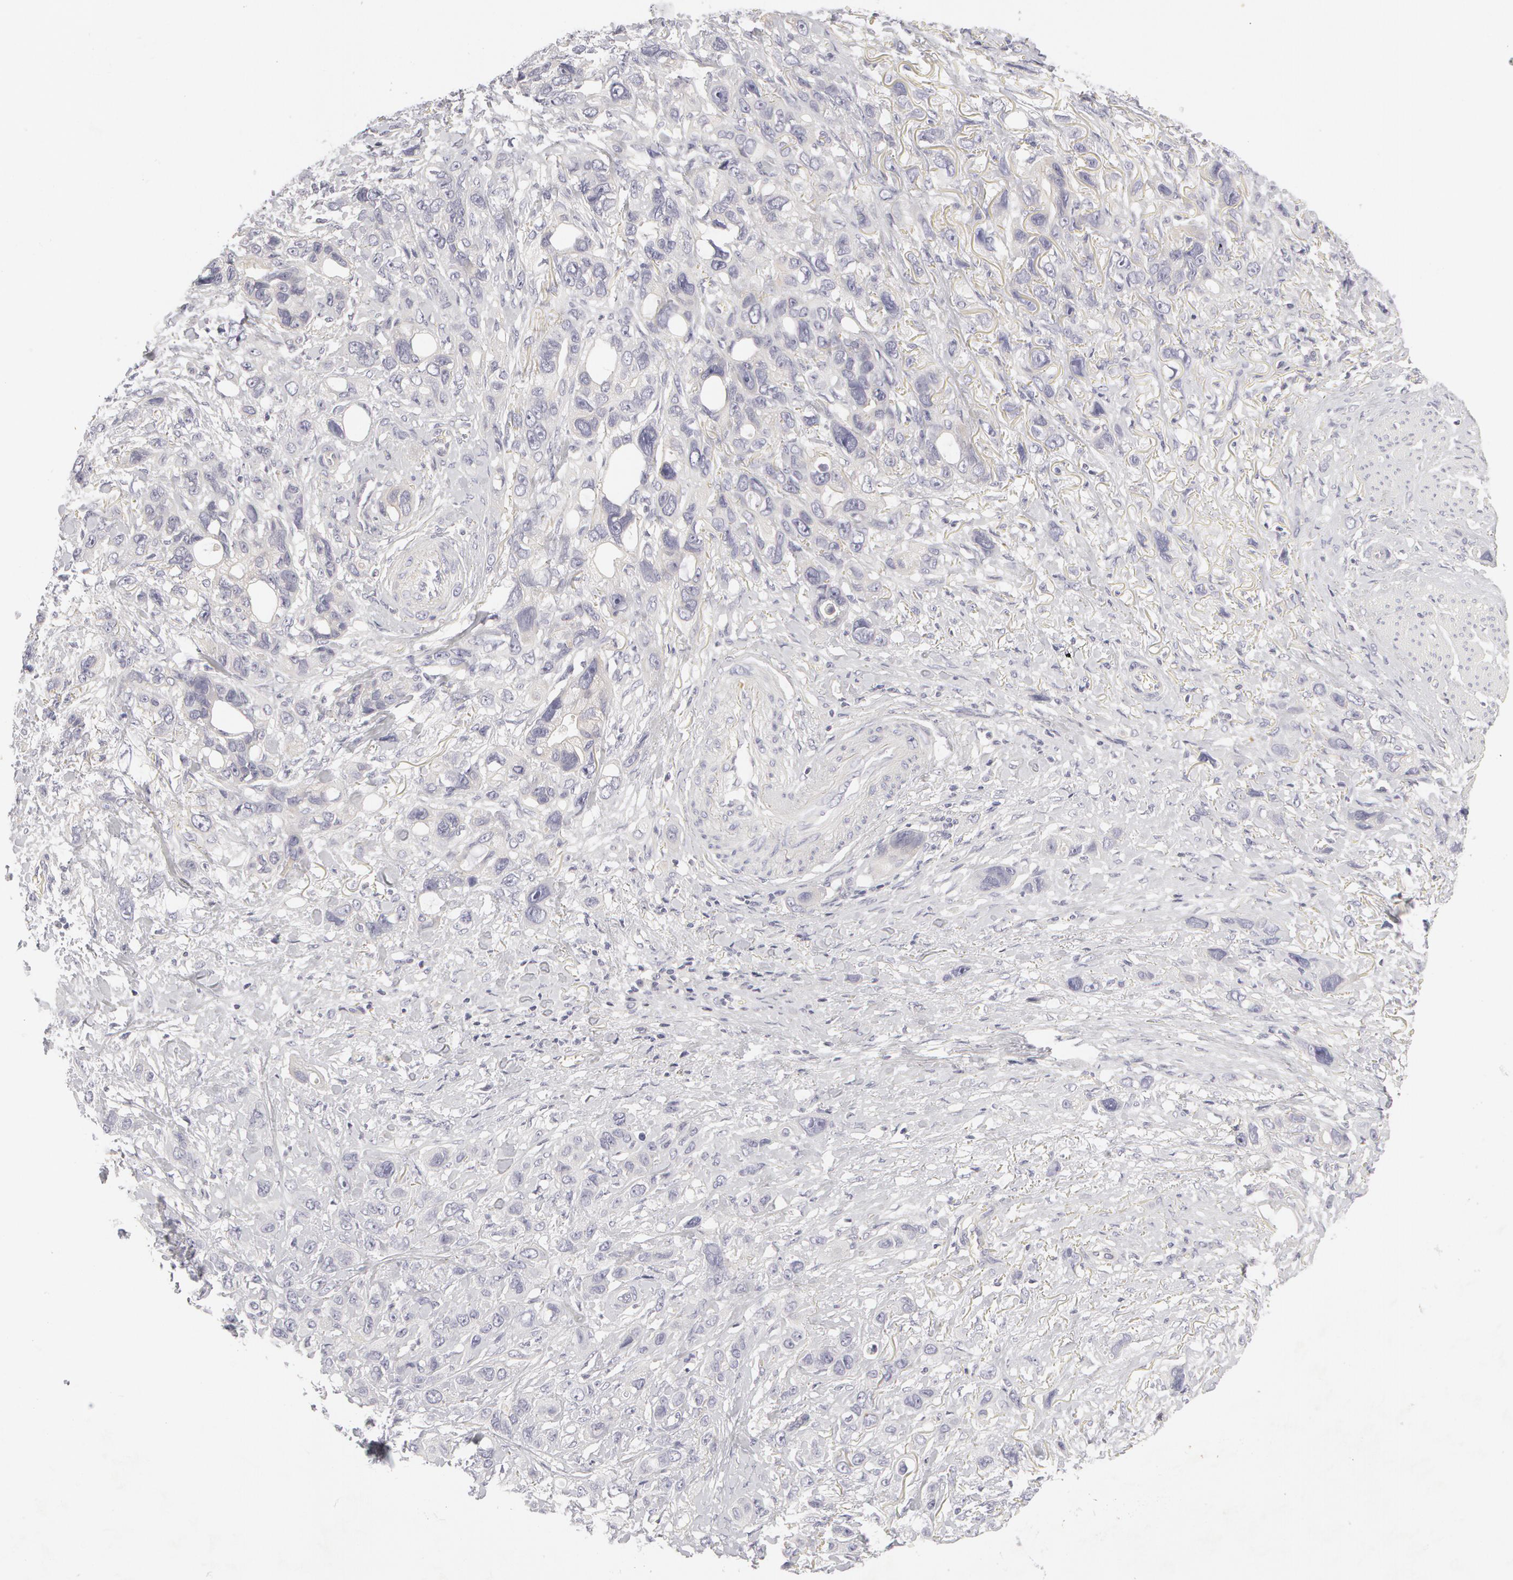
{"staining": {"intensity": "negative", "quantity": "none", "location": "none"}, "tissue": "stomach cancer", "cell_type": "Tumor cells", "image_type": "cancer", "snomed": [{"axis": "morphology", "description": "Adenocarcinoma, NOS"}, {"axis": "topography", "description": "Stomach, upper"}], "caption": "The image demonstrates no significant staining in tumor cells of stomach adenocarcinoma. (DAB (3,3'-diaminobenzidine) immunohistochemistry (IHC) with hematoxylin counter stain).", "gene": "ABCB1", "patient": {"sex": "male", "age": 47}}